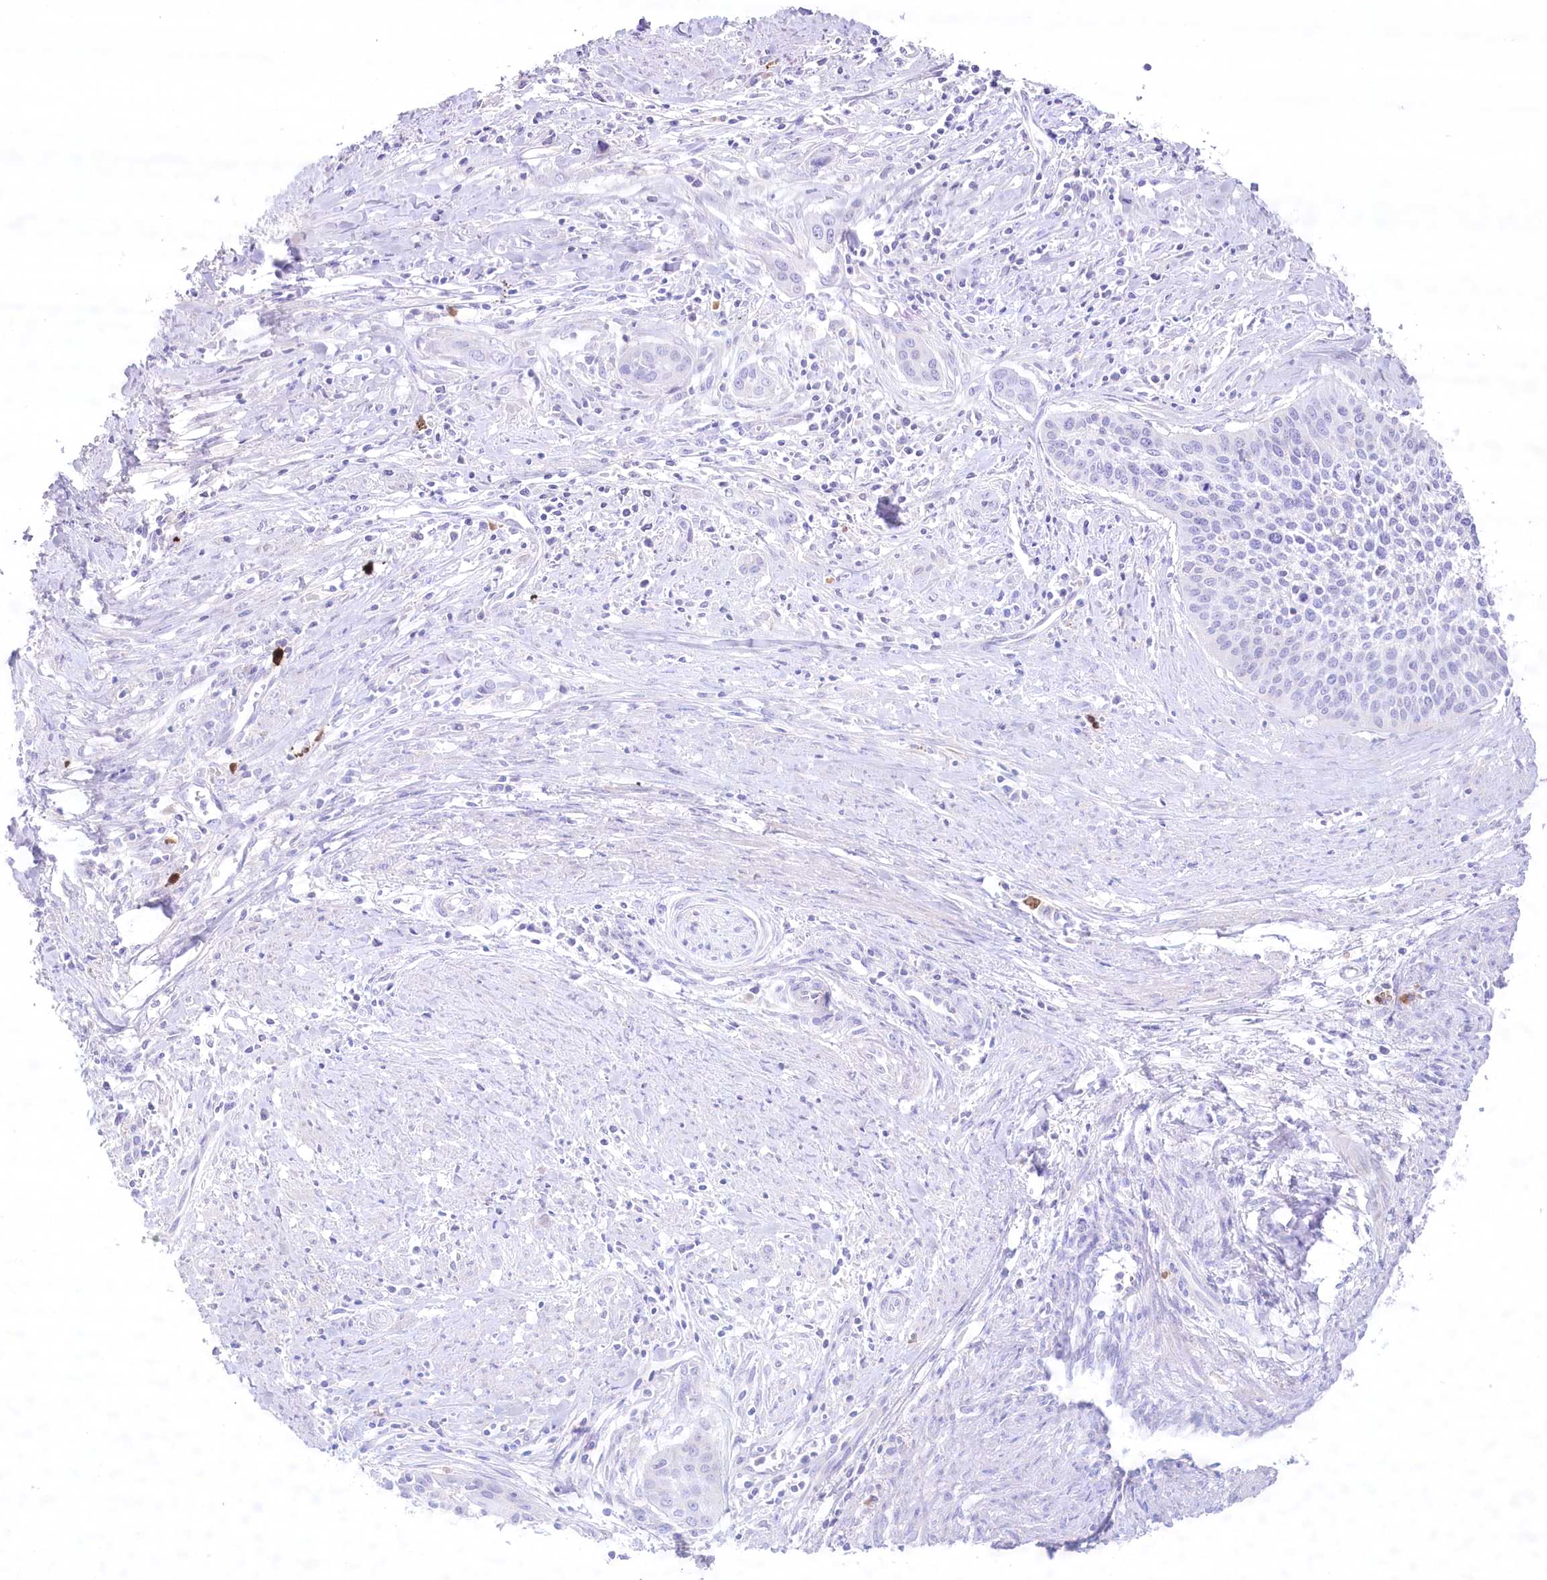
{"staining": {"intensity": "negative", "quantity": "none", "location": "none"}, "tissue": "cervical cancer", "cell_type": "Tumor cells", "image_type": "cancer", "snomed": [{"axis": "morphology", "description": "Squamous cell carcinoma, NOS"}, {"axis": "topography", "description": "Cervix"}], "caption": "IHC micrograph of cervical cancer (squamous cell carcinoma) stained for a protein (brown), which demonstrates no positivity in tumor cells.", "gene": "MYOZ1", "patient": {"sex": "female", "age": 34}}